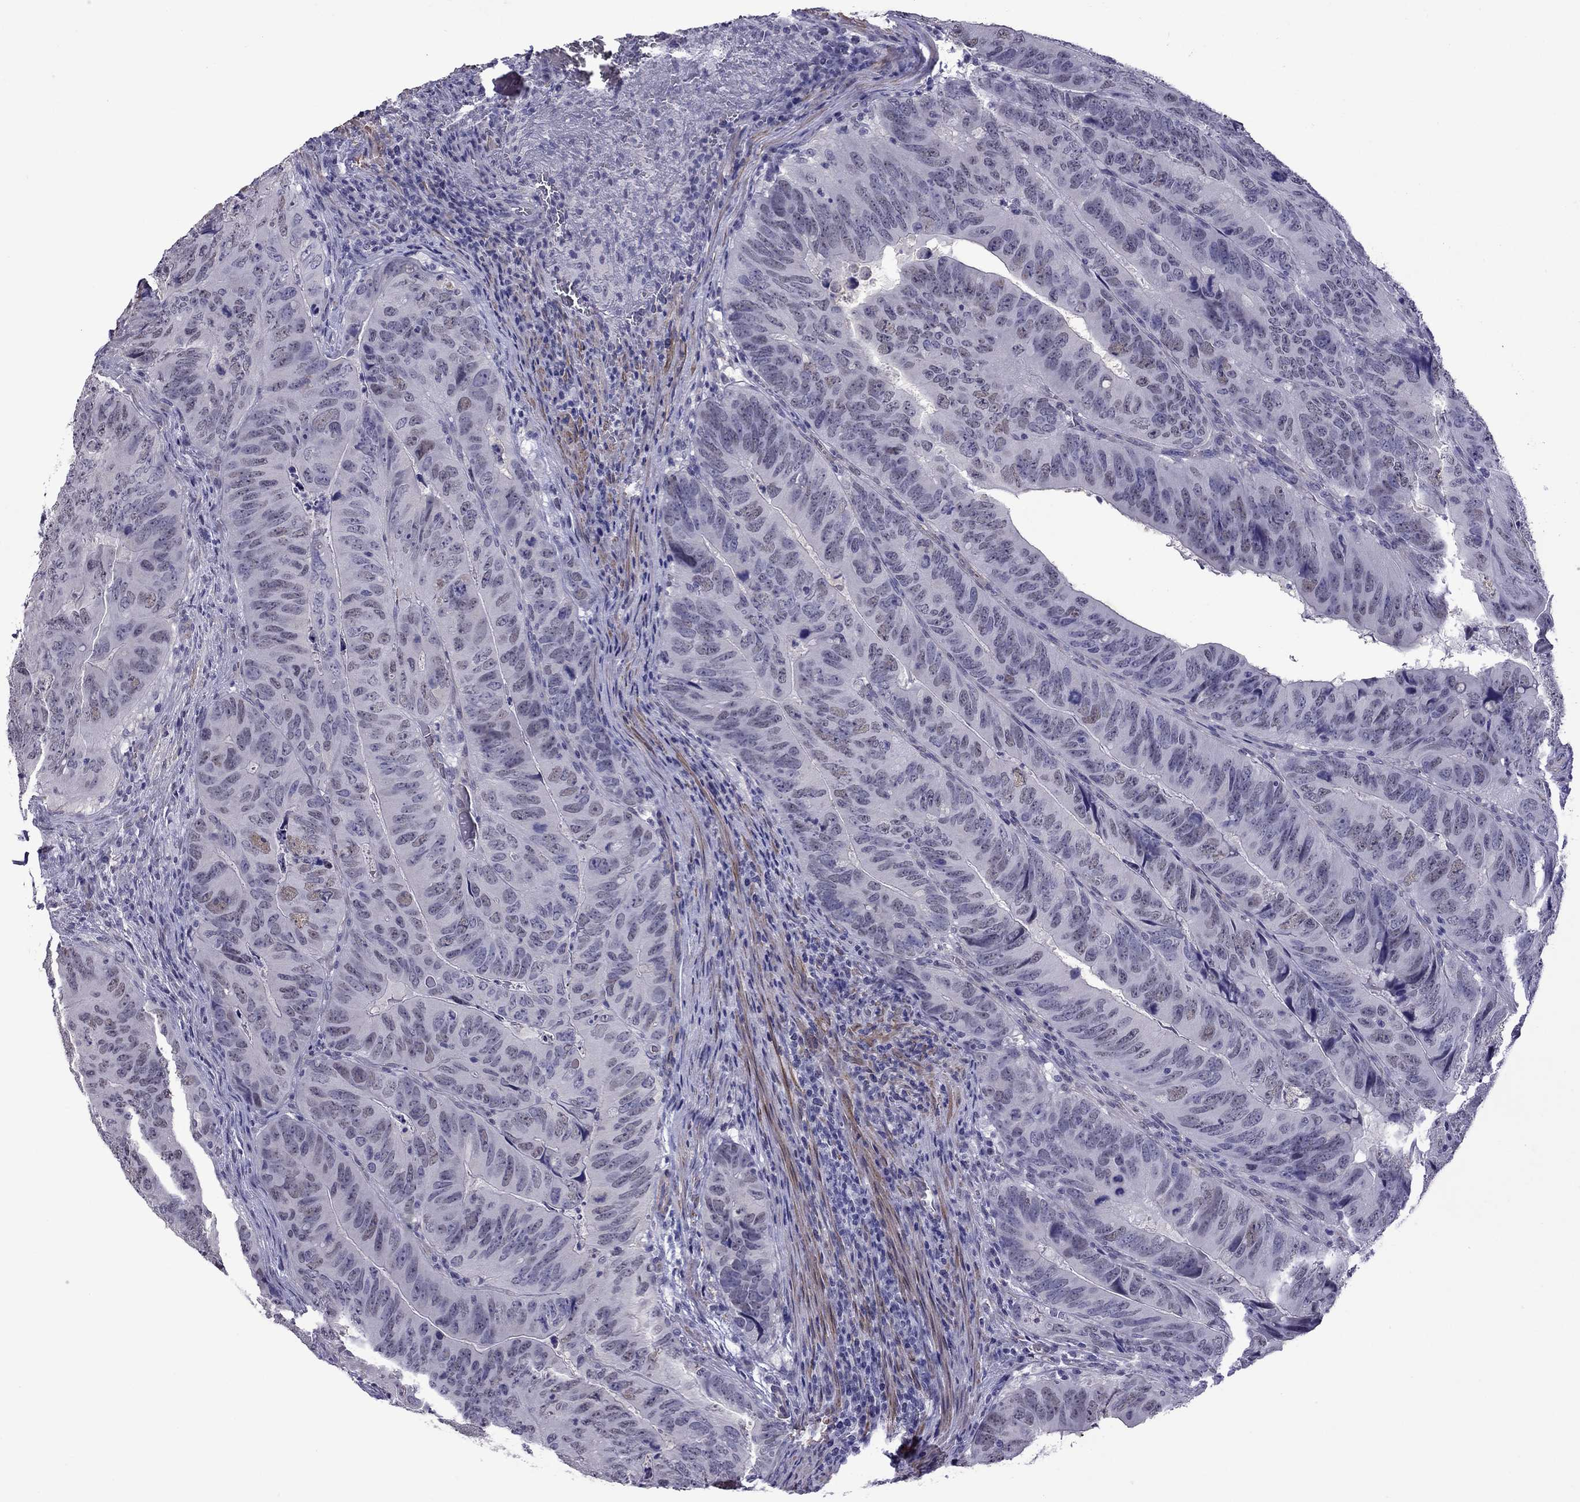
{"staining": {"intensity": "negative", "quantity": "none", "location": "none"}, "tissue": "colorectal cancer", "cell_type": "Tumor cells", "image_type": "cancer", "snomed": [{"axis": "morphology", "description": "Adenocarcinoma, NOS"}, {"axis": "topography", "description": "Colon"}], "caption": "Tumor cells show no significant protein expression in colorectal adenocarcinoma.", "gene": "CHRNA5", "patient": {"sex": "male", "age": 79}}